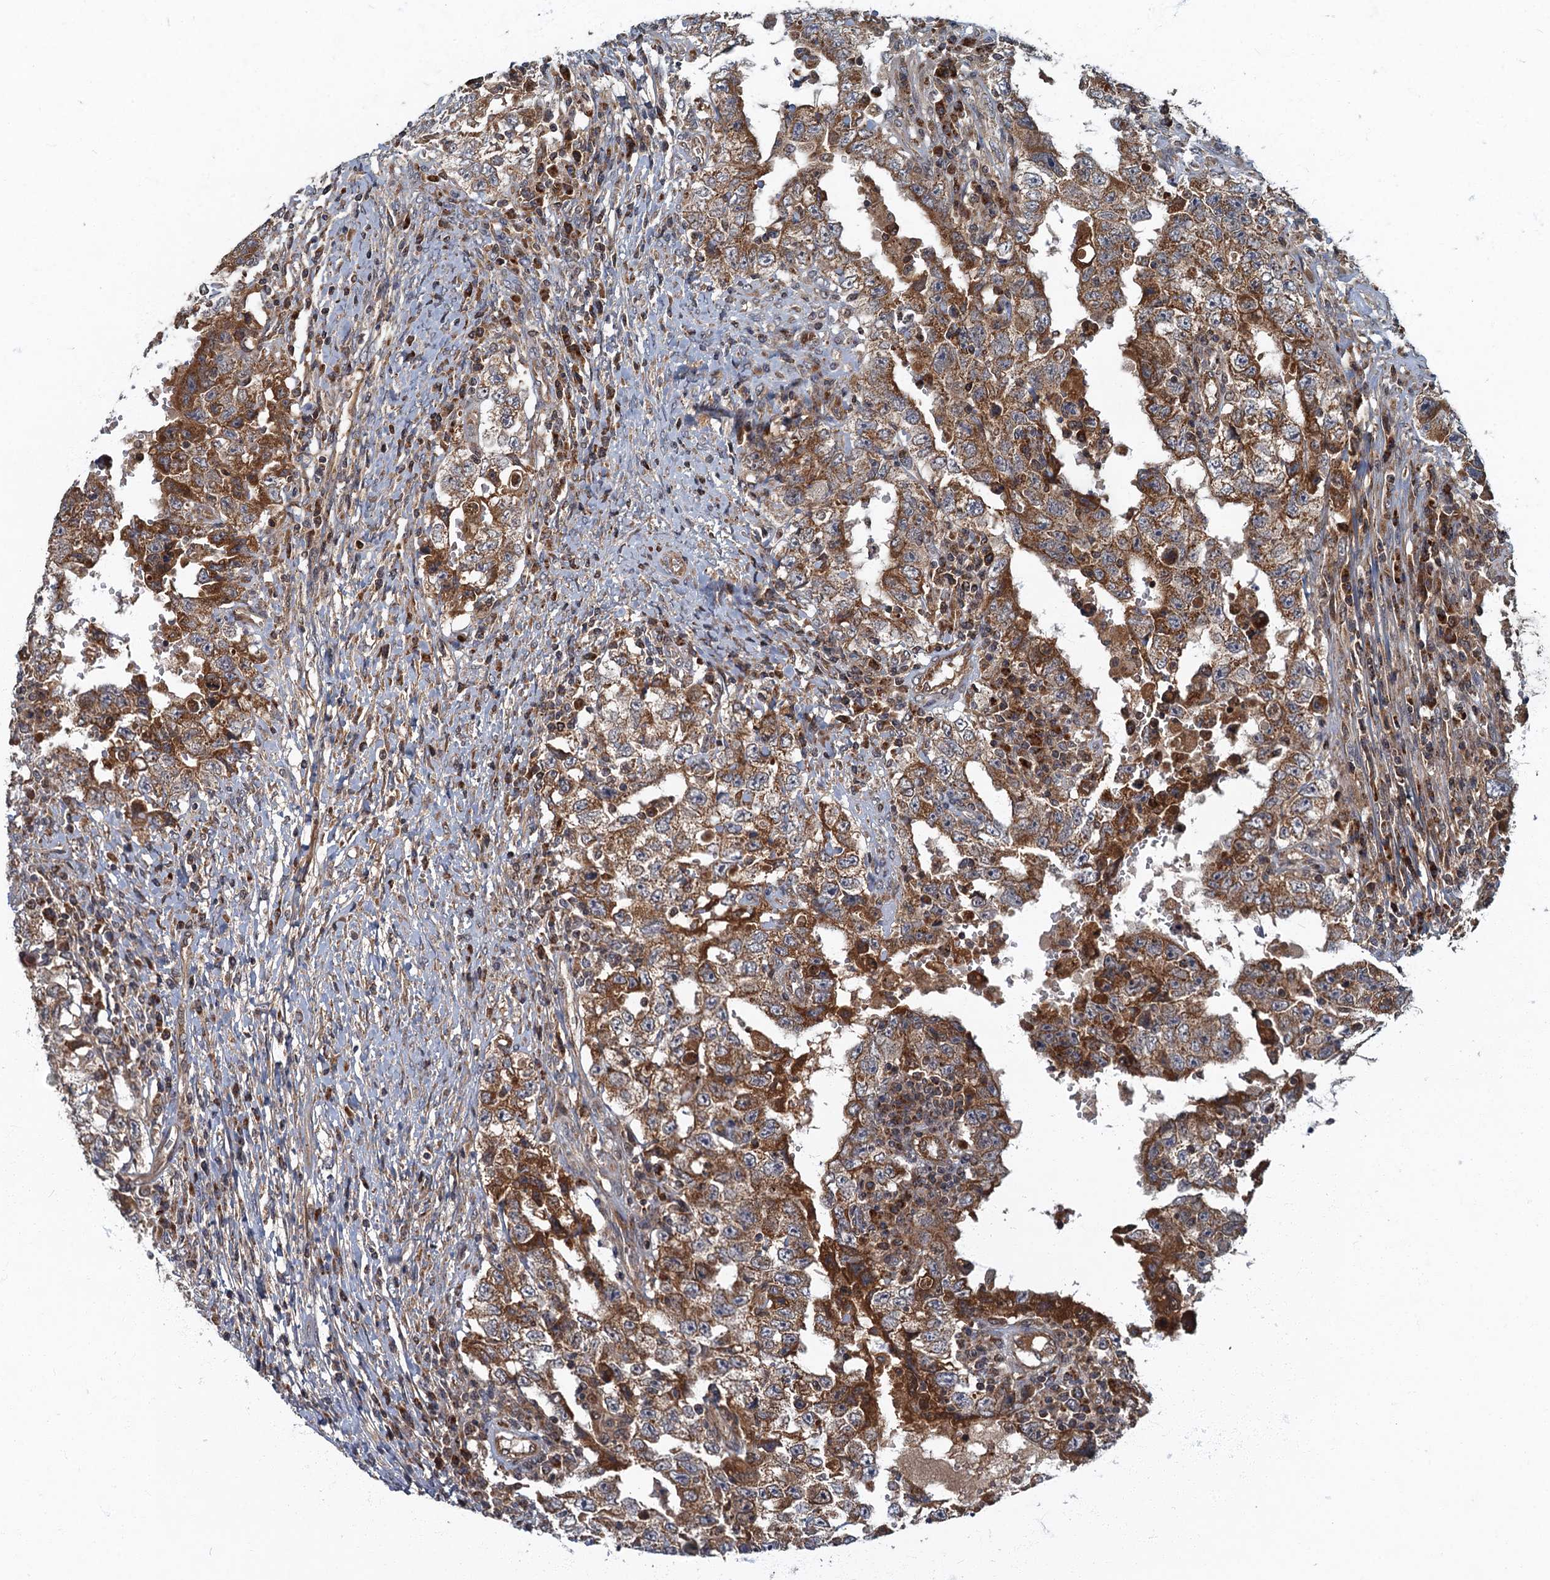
{"staining": {"intensity": "strong", "quantity": ">75%", "location": "cytoplasmic/membranous"}, "tissue": "testis cancer", "cell_type": "Tumor cells", "image_type": "cancer", "snomed": [{"axis": "morphology", "description": "Carcinoma, Embryonal, NOS"}, {"axis": "topography", "description": "Testis"}], "caption": "High-power microscopy captured an IHC histopathology image of testis embryonal carcinoma, revealing strong cytoplasmic/membranous staining in about >75% of tumor cells.", "gene": "SLC11A2", "patient": {"sex": "male", "age": 26}}